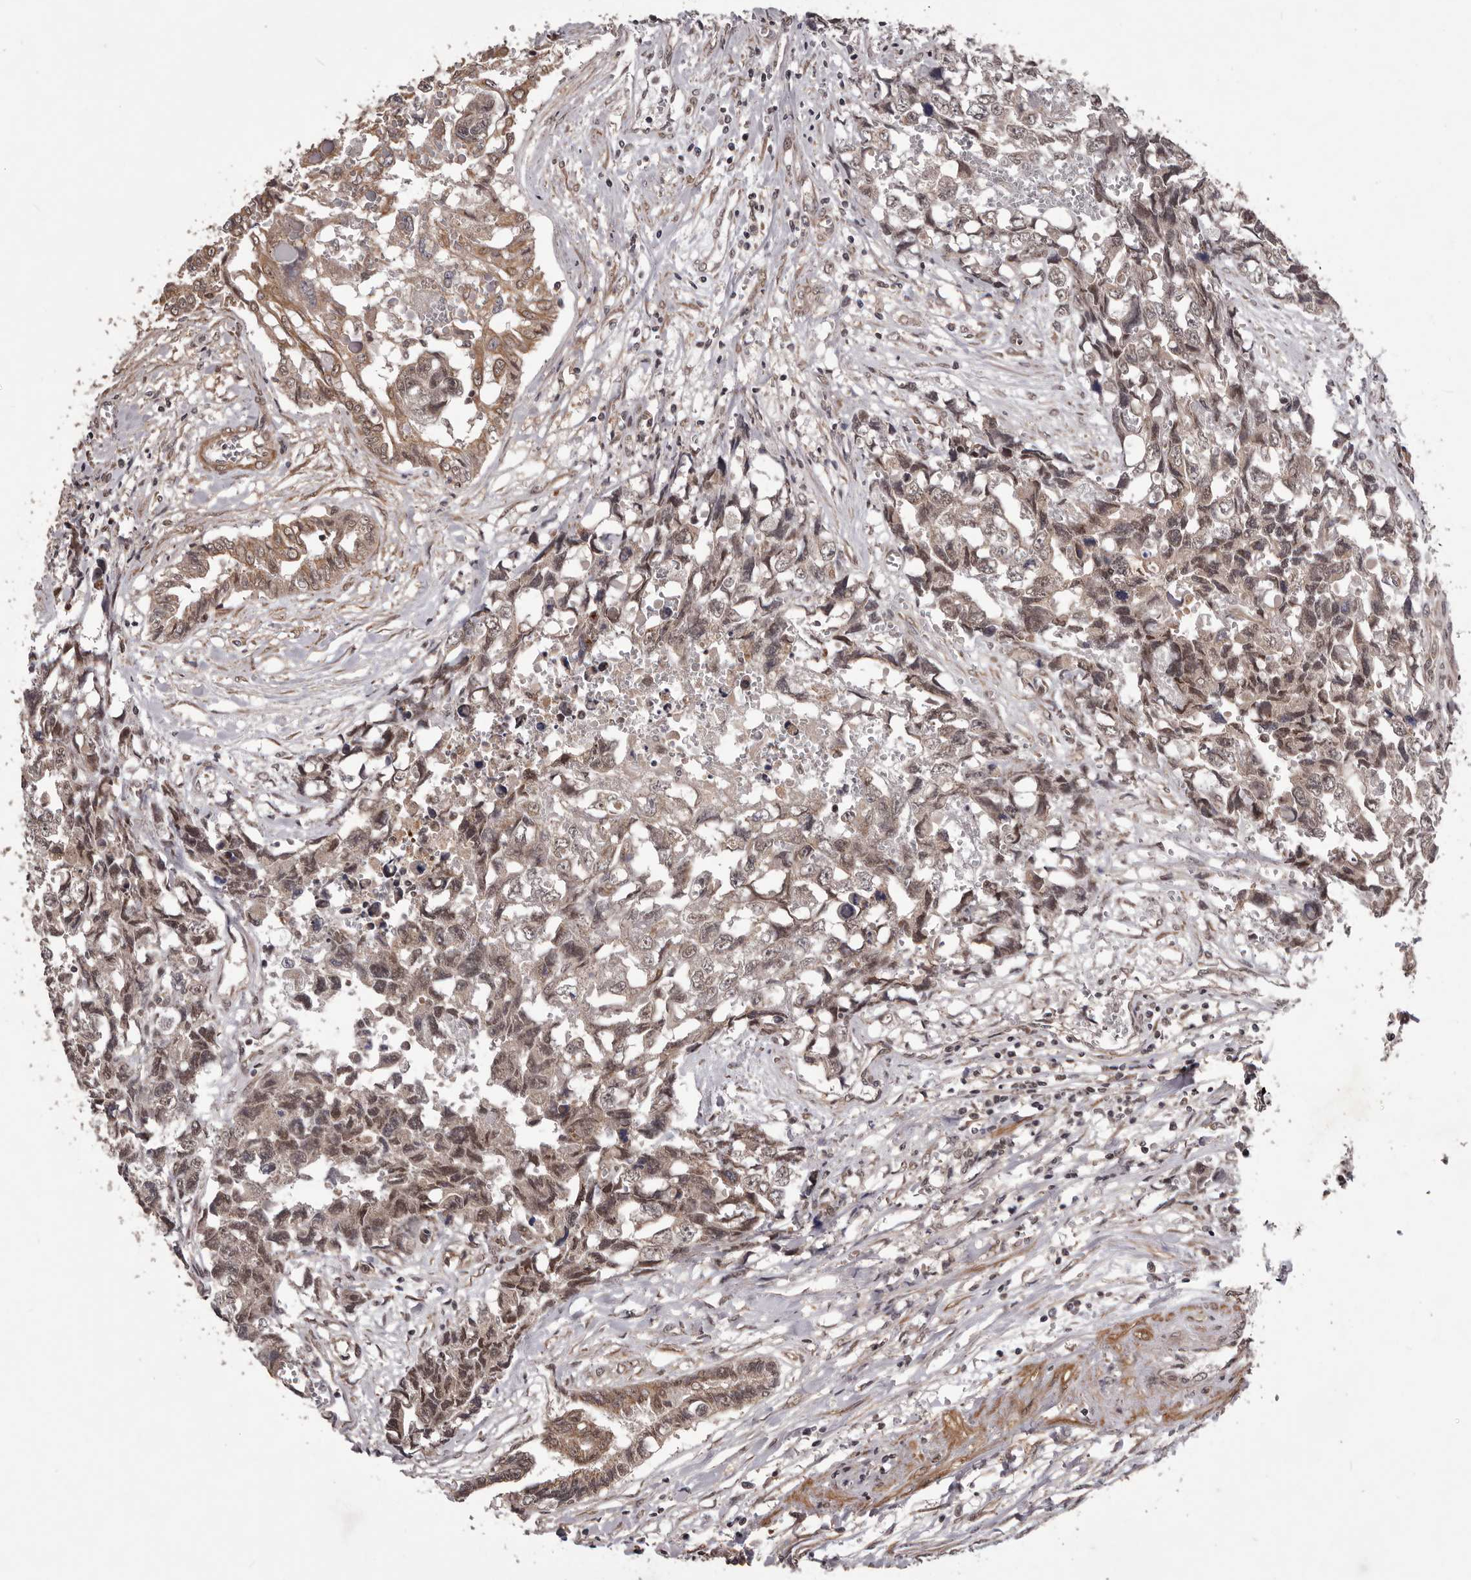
{"staining": {"intensity": "moderate", "quantity": ">75%", "location": "cytoplasmic/membranous,nuclear"}, "tissue": "testis cancer", "cell_type": "Tumor cells", "image_type": "cancer", "snomed": [{"axis": "morphology", "description": "Carcinoma, Embryonal, NOS"}, {"axis": "topography", "description": "Testis"}], "caption": "An image of human testis cancer (embryonal carcinoma) stained for a protein displays moderate cytoplasmic/membranous and nuclear brown staining in tumor cells. (Stains: DAB (3,3'-diaminobenzidine) in brown, nuclei in blue, Microscopy: brightfield microscopy at high magnification).", "gene": "CELF3", "patient": {"sex": "male", "age": 31}}